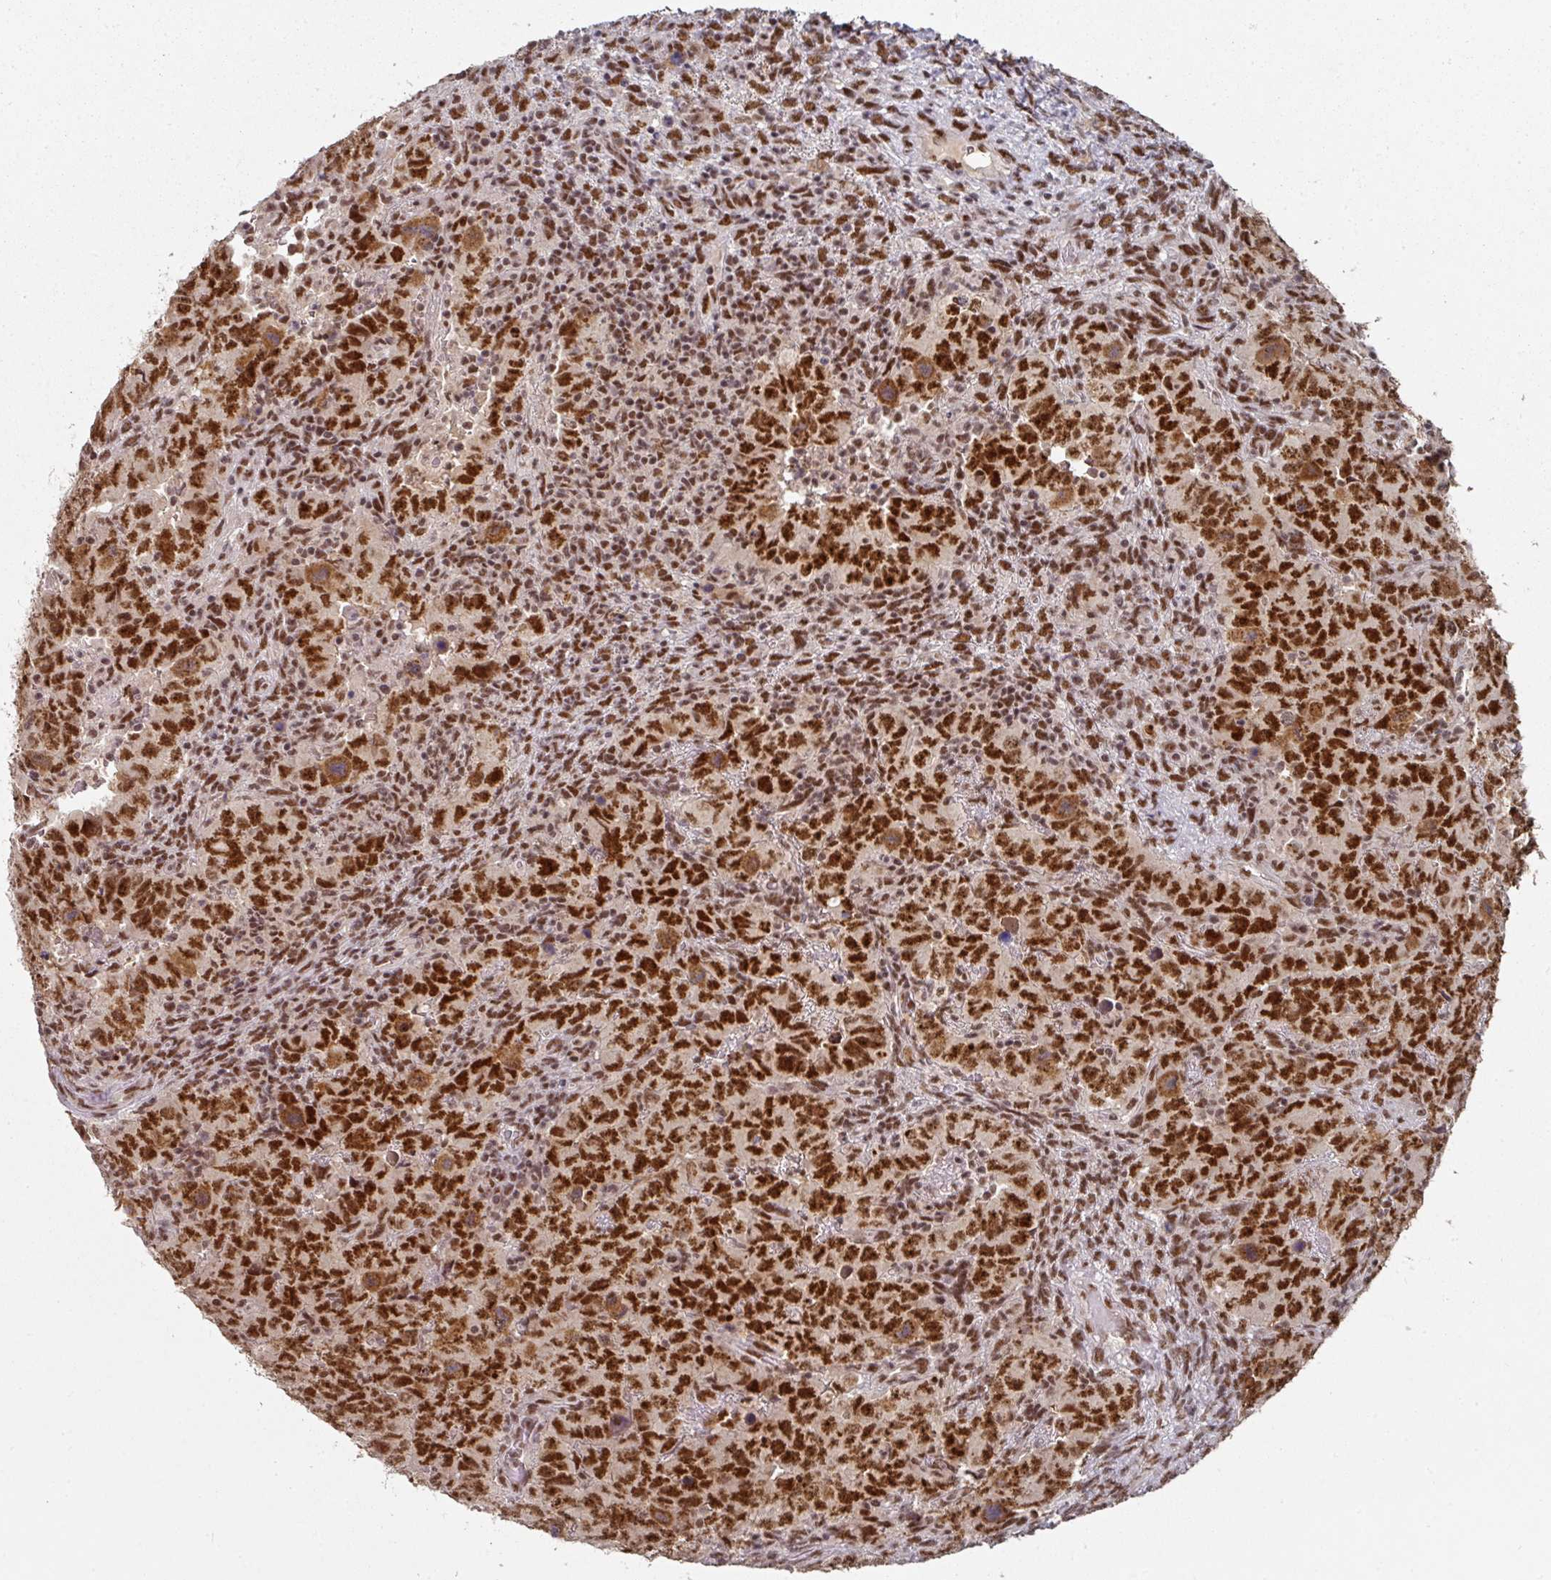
{"staining": {"intensity": "strong", "quantity": ">75%", "location": "nuclear"}, "tissue": "testis cancer", "cell_type": "Tumor cells", "image_type": "cancer", "snomed": [{"axis": "morphology", "description": "Carcinoma, Embryonal, NOS"}, {"axis": "topography", "description": "Testis"}], "caption": "A histopathology image of testis embryonal carcinoma stained for a protein shows strong nuclear brown staining in tumor cells.", "gene": "MEPCE", "patient": {"sex": "male", "age": 24}}